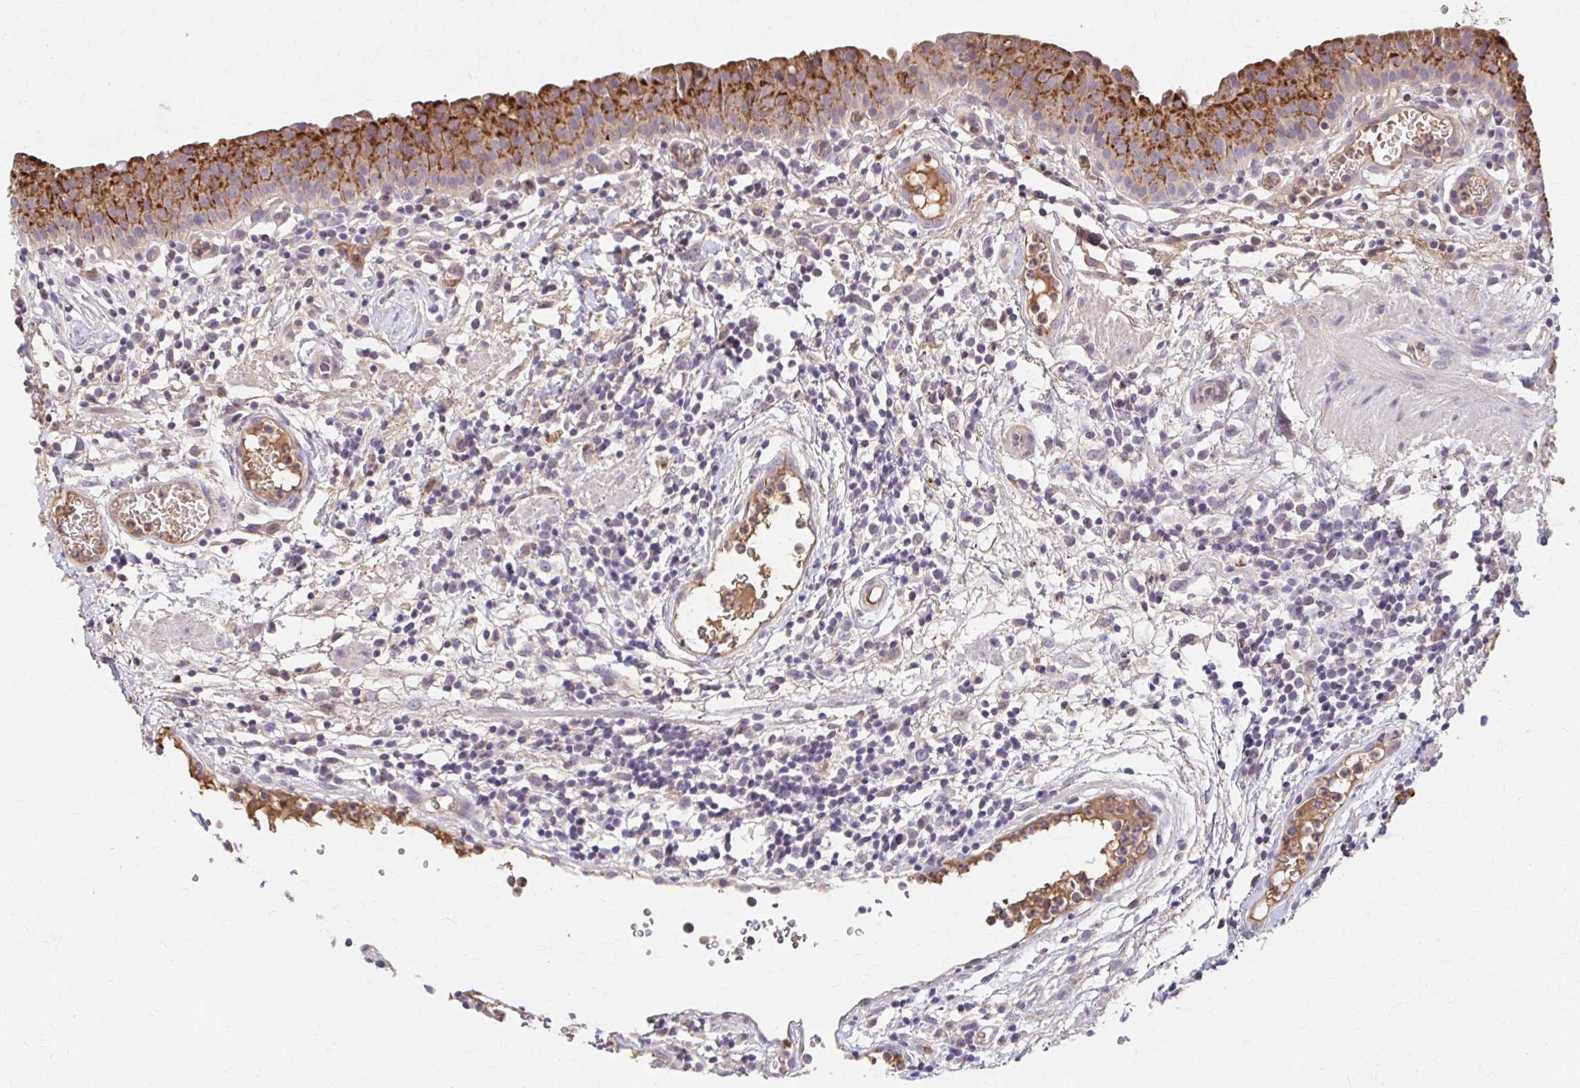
{"staining": {"intensity": "strong", "quantity": "25%-75%", "location": "cytoplasmic/membranous"}, "tissue": "urinary bladder", "cell_type": "Urothelial cells", "image_type": "normal", "snomed": [{"axis": "morphology", "description": "Normal tissue, NOS"}, {"axis": "morphology", "description": "Inflammation, NOS"}, {"axis": "topography", "description": "Urinary bladder"}], "caption": "Immunohistochemistry micrograph of benign human urinary bladder stained for a protein (brown), which reveals high levels of strong cytoplasmic/membranous expression in about 25%-75% of urothelial cells.", "gene": "HMGCS2", "patient": {"sex": "male", "age": 57}}